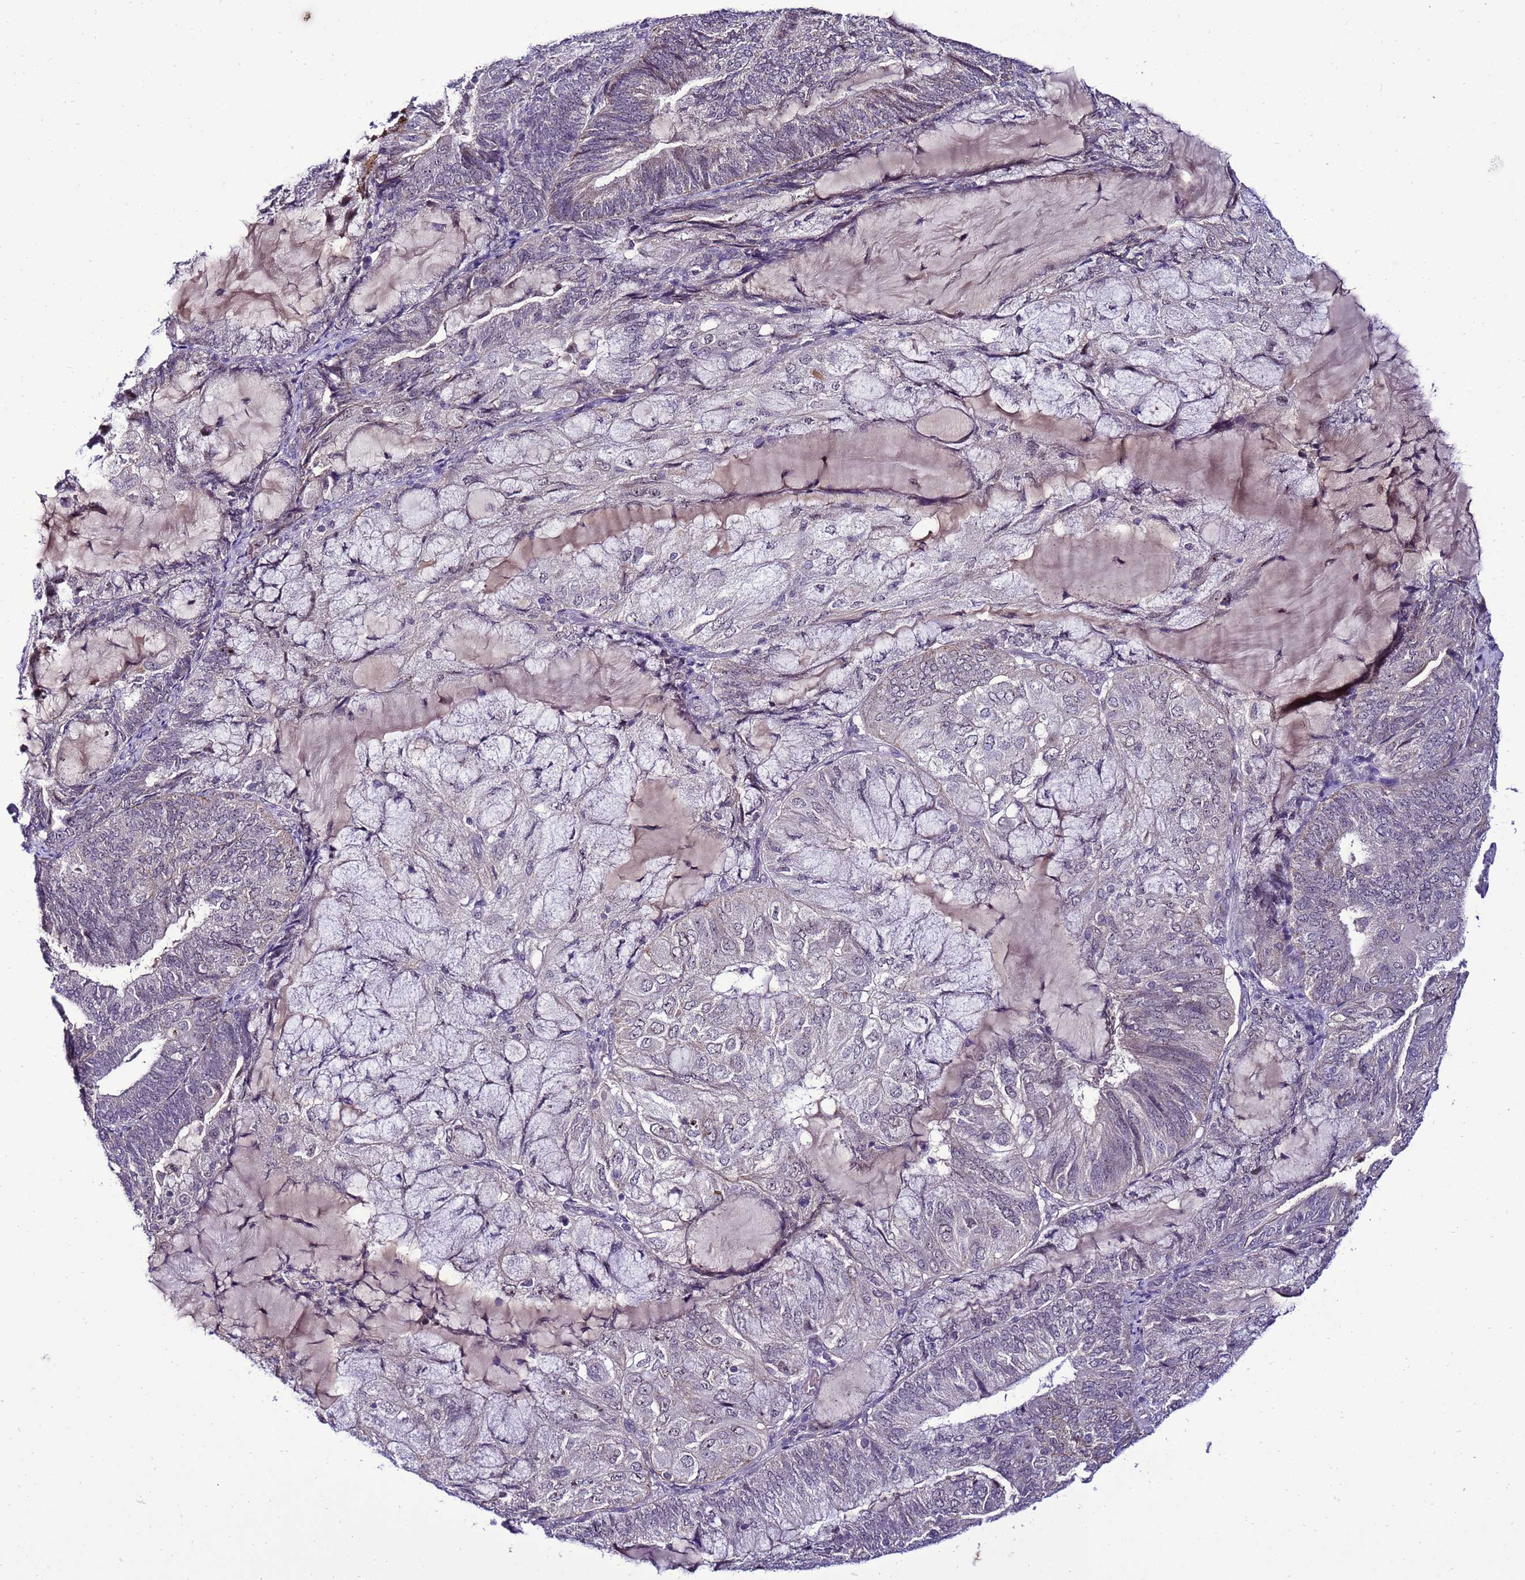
{"staining": {"intensity": "negative", "quantity": "none", "location": "none"}, "tissue": "endometrial cancer", "cell_type": "Tumor cells", "image_type": "cancer", "snomed": [{"axis": "morphology", "description": "Adenocarcinoma, NOS"}, {"axis": "topography", "description": "Endometrium"}], "caption": "There is no significant staining in tumor cells of endometrial adenocarcinoma.", "gene": "C19orf47", "patient": {"sex": "female", "age": 81}}